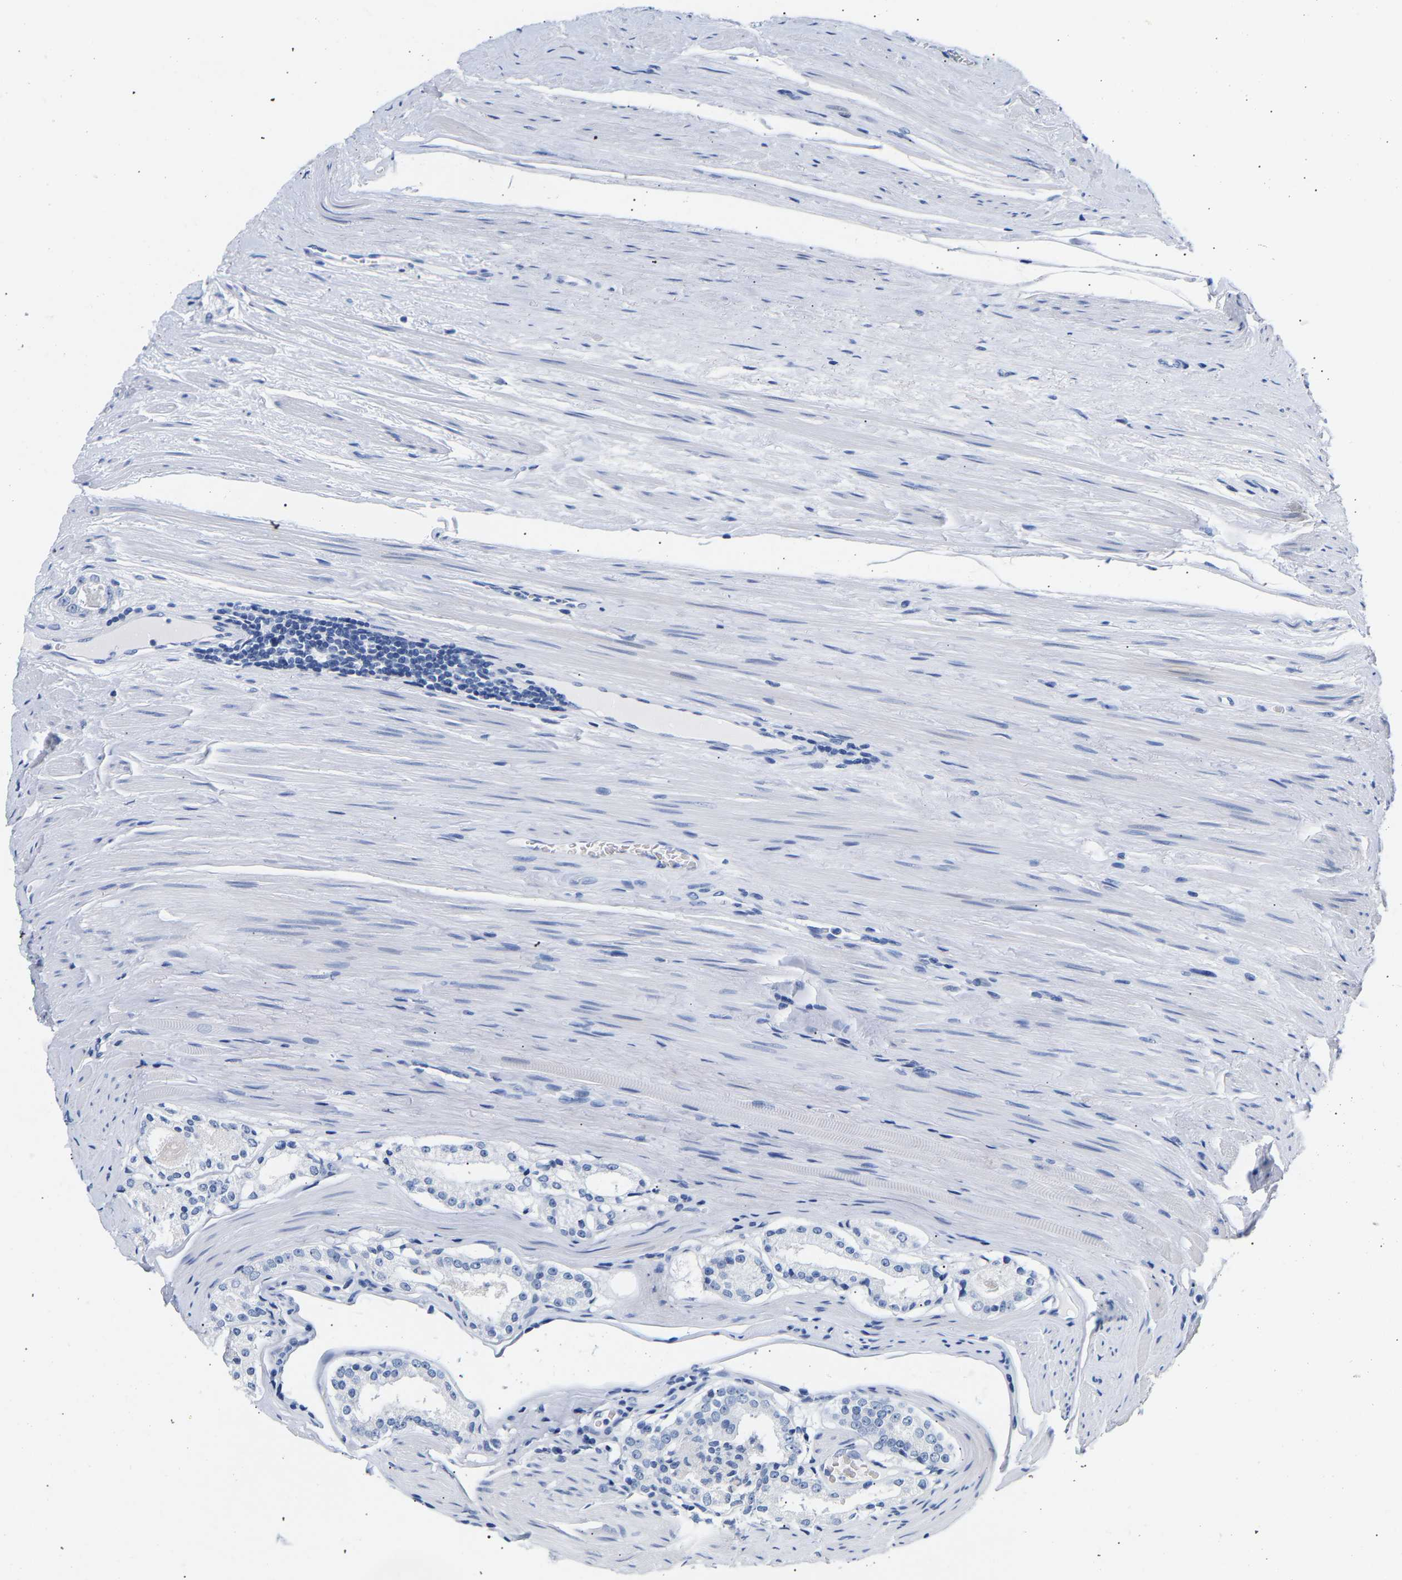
{"staining": {"intensity": "negative", "quantity": "none", "location": "none"}, "tissue": "prostate cancer", "cell_type": "Tumor cells", "image_type": "cancer", "snomed": [{"axis": "morphology", "description": "Adenocarcinoma, Low grade"}, {"axis": "topography", "description": "Prostate"}], "caption": "Low-grade adenocarcinoma (prostate) was stained to show a protein in brown. There is no significant expression in tumor cells.", "gene": "SPINK2", "patient": {"sex": "male", "age": 70}}